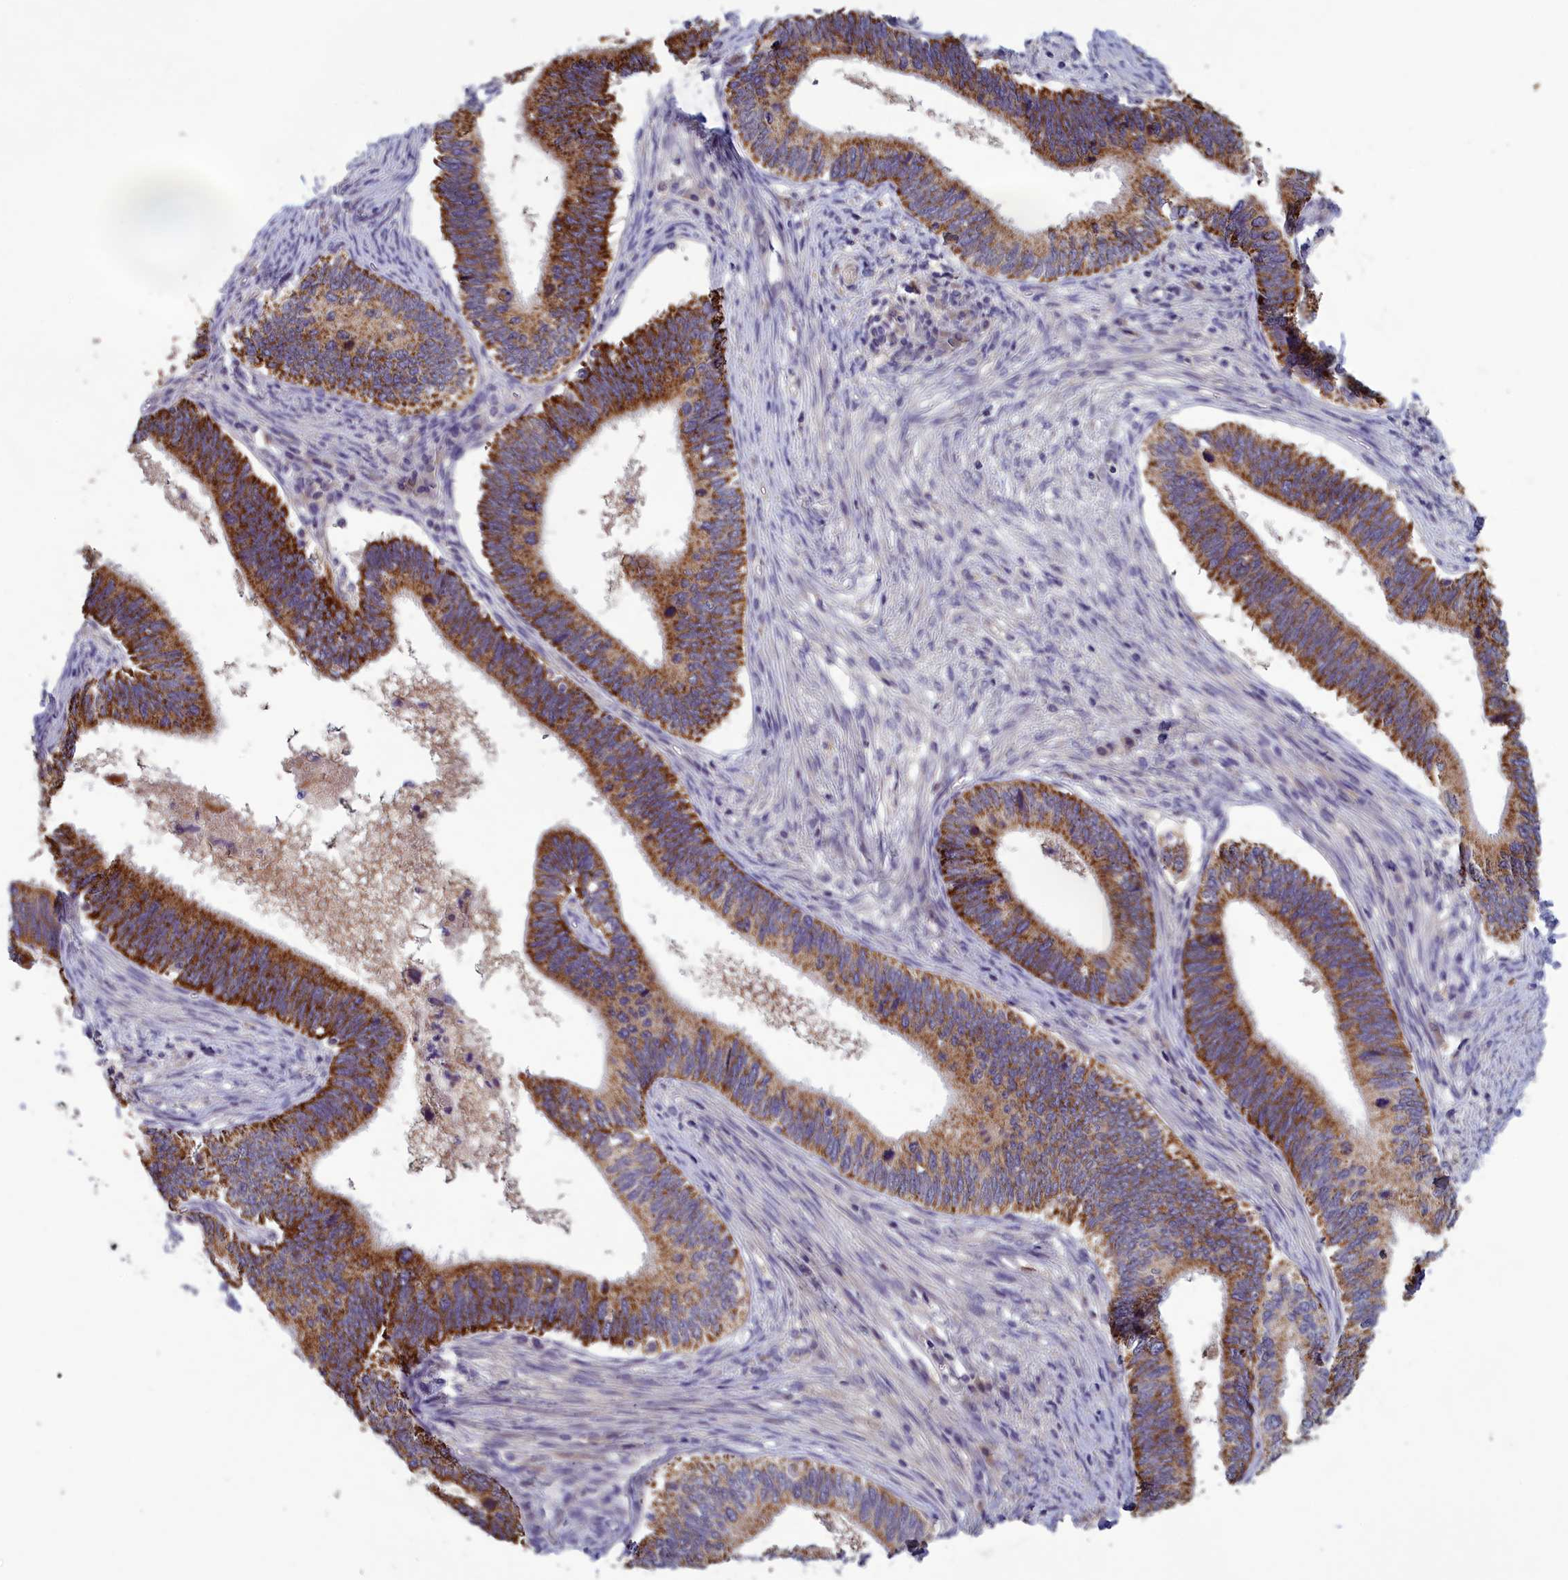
{"staining": {"intensity": "moderate", "quantity": ">75%", "location": "cytoplasmic/membranous"}, "tissue": "cervical cancer", "cell_type": "Tumor cells", "image_type": "cancer", "snomed": [{"axis": "morphology", "description": "Adenocarcinoma, NOS"}, {"axis": "topography", "description": "Cervix"}], "caption": "Cervical adenocarcinoma stained with a protein marker demonstrates moderate staining in tumor cells.", "gene": "HECA", "patient": {"sex": "female", "age": 42}}